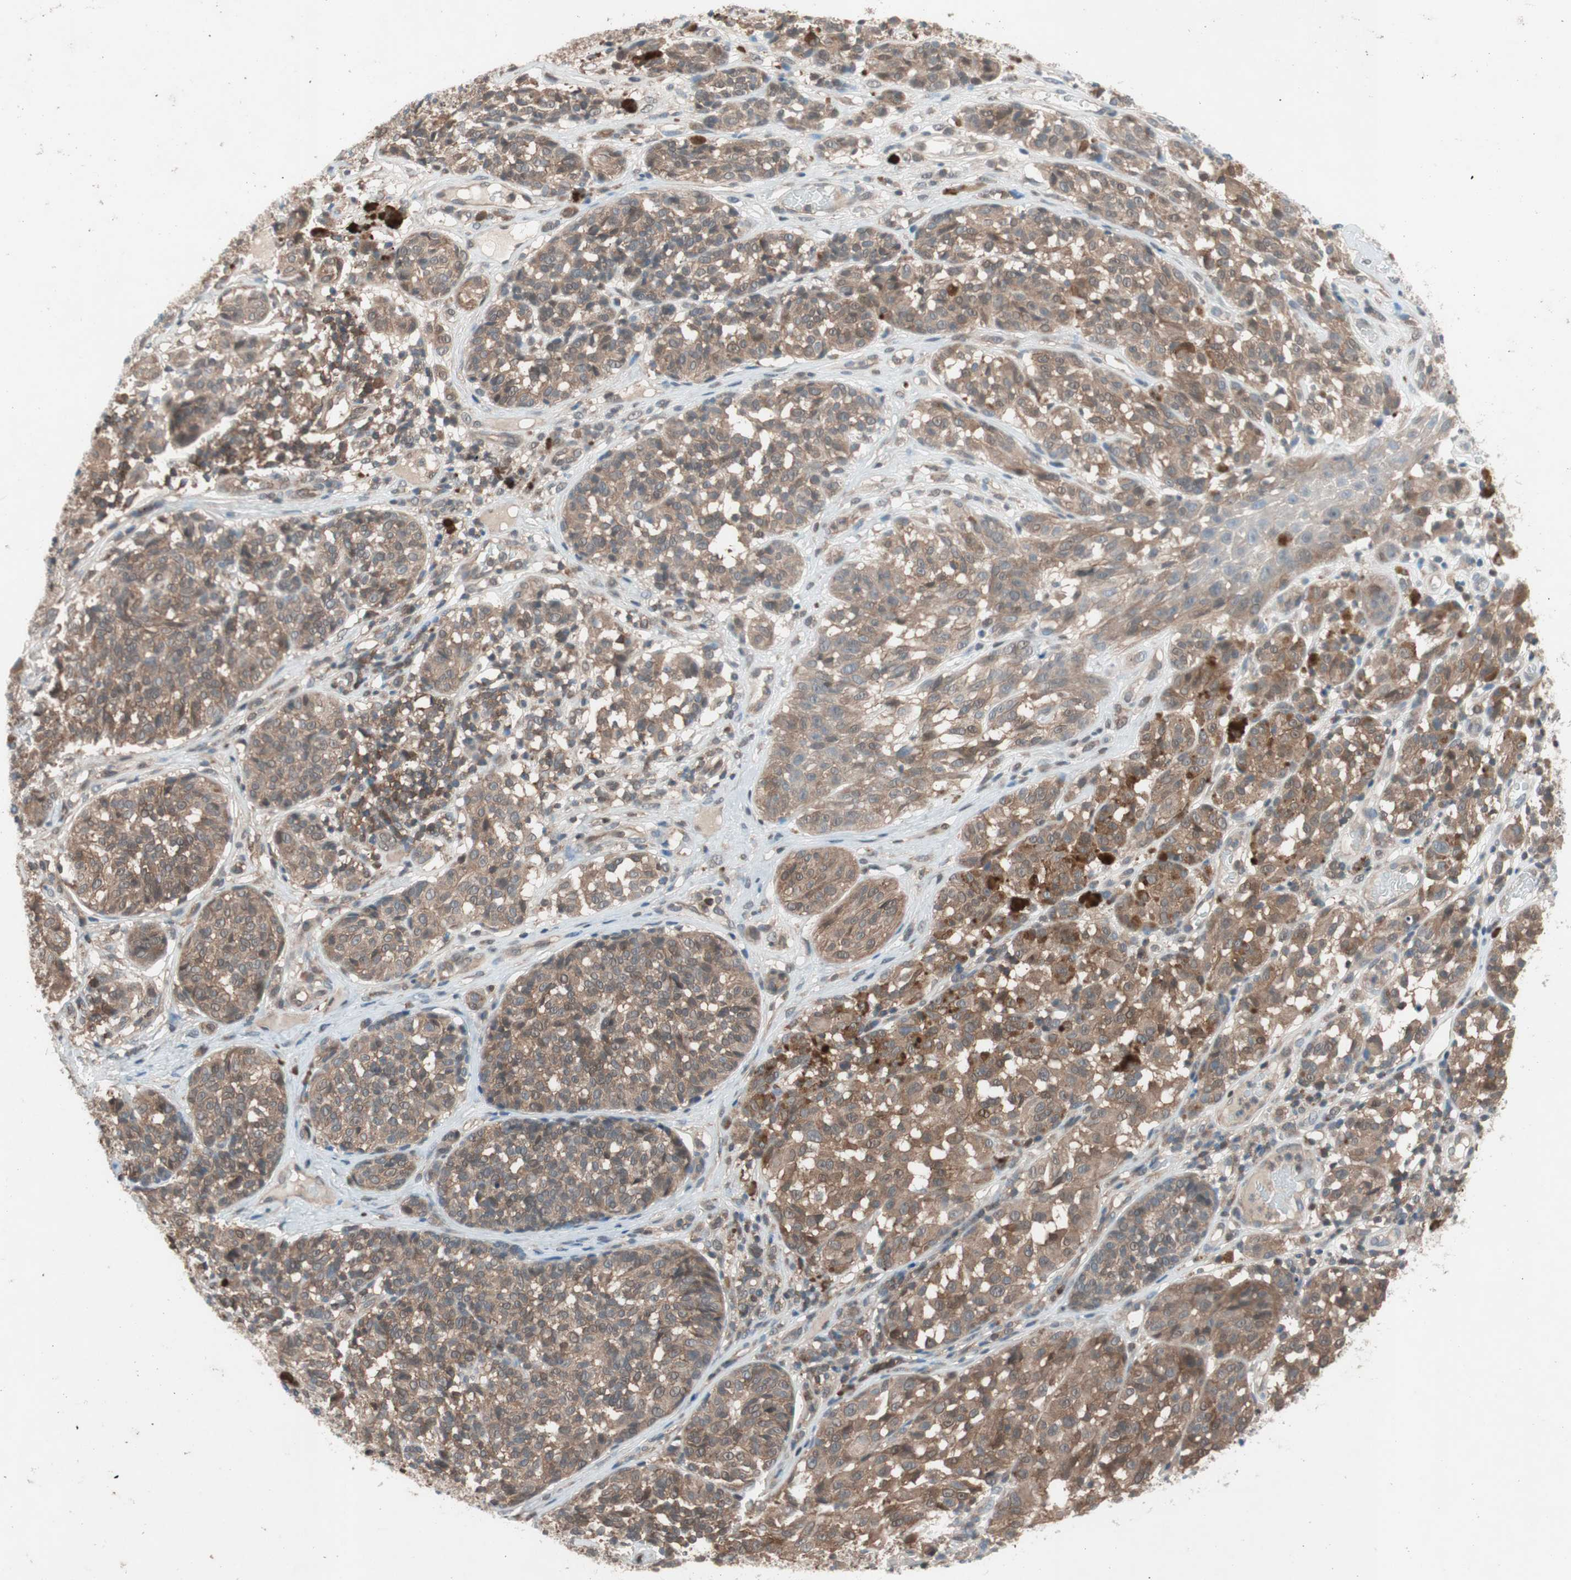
{"staining": {"intensity": "moderate", "quantity": ">75%", "location": "cytoplasmic/membranous"}, "tissue": "melanoma", "cell_type": "Tumor cells", "image_type": "cancer", "snomed": [{"axis": "morphology", "description": "Malignant melanoma, NOS"}, {"axis": "topography", "description": "Skin"}], "caption": "Human malignant melanoma stained with a brown dye demonstrates moderate cytoplasmic/membranous positive positivity in approximately >75% of tumor cells.", "gene": "GALT", "patient": {"sex": "female", "age": 46}}